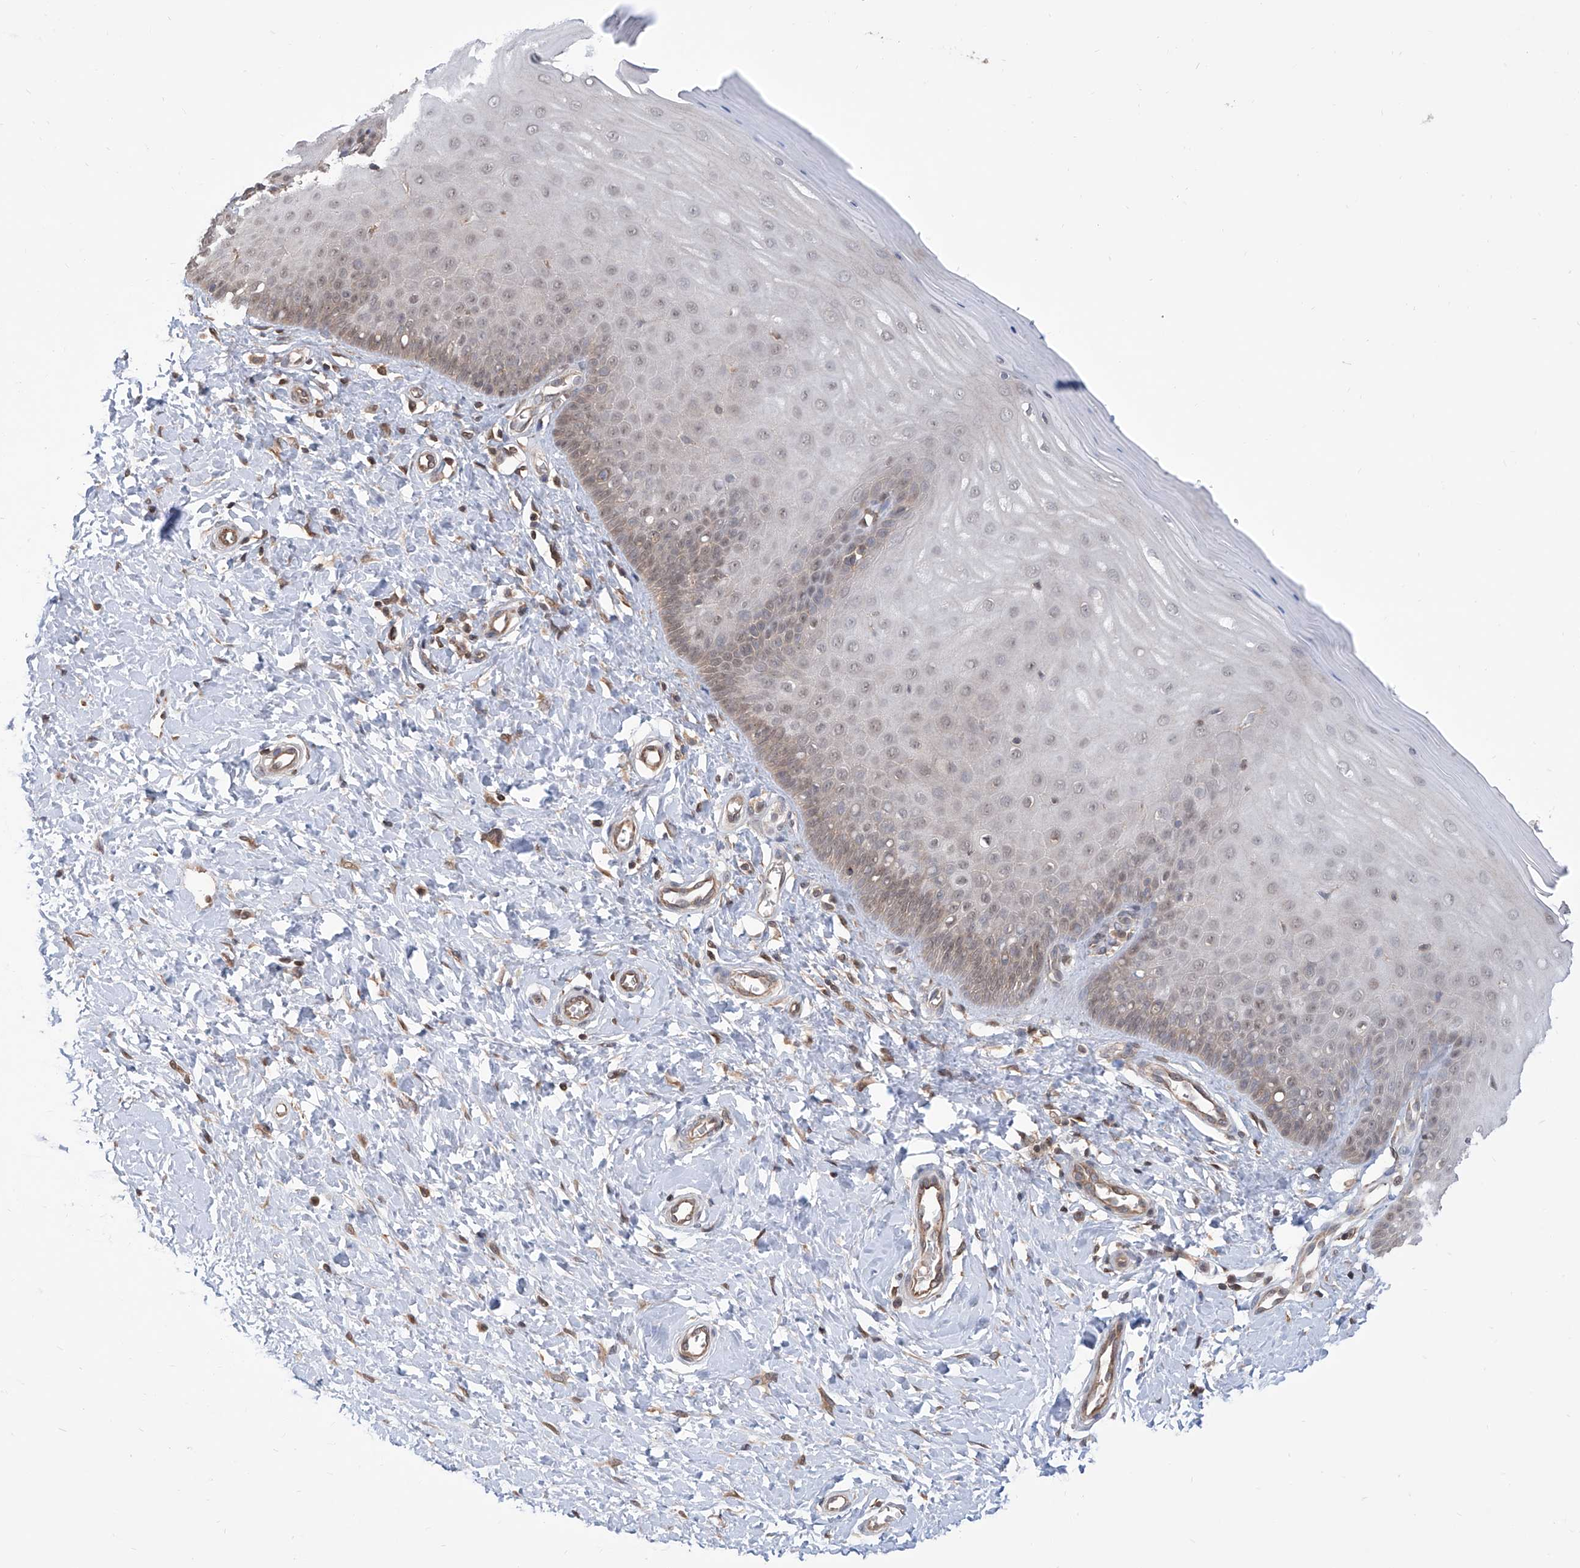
{"staining": {"intensity": "moderate", "quantity": "25%-75%", "location": "cytoplasmic/membranous,nuclear"}, "tissue": "cervix", "cell_type": "Glandular cells", "image_type": "normal", "snomed": [{"axis": "morphology", "description": "Normal tissue, NOS"}, {"axis": "topography", "description": "Cervix"}], "caption": "IHC staining of unremarkable cervix, which demonstrates medium levels of moderate cytoplasmic/membranous,nuclear staining in about 25%-75% of glandular cells indicating moderate cytoplasmic/membranous,nuclear protein staining. The staining was performed using DAB (3,3'-diaminobenzidine) (brown) for protein detection and nuclei were counterstained in hematoxylin (blue).", "gene": "HOXC8", "patient": {"sex": "female", "age": 55}}